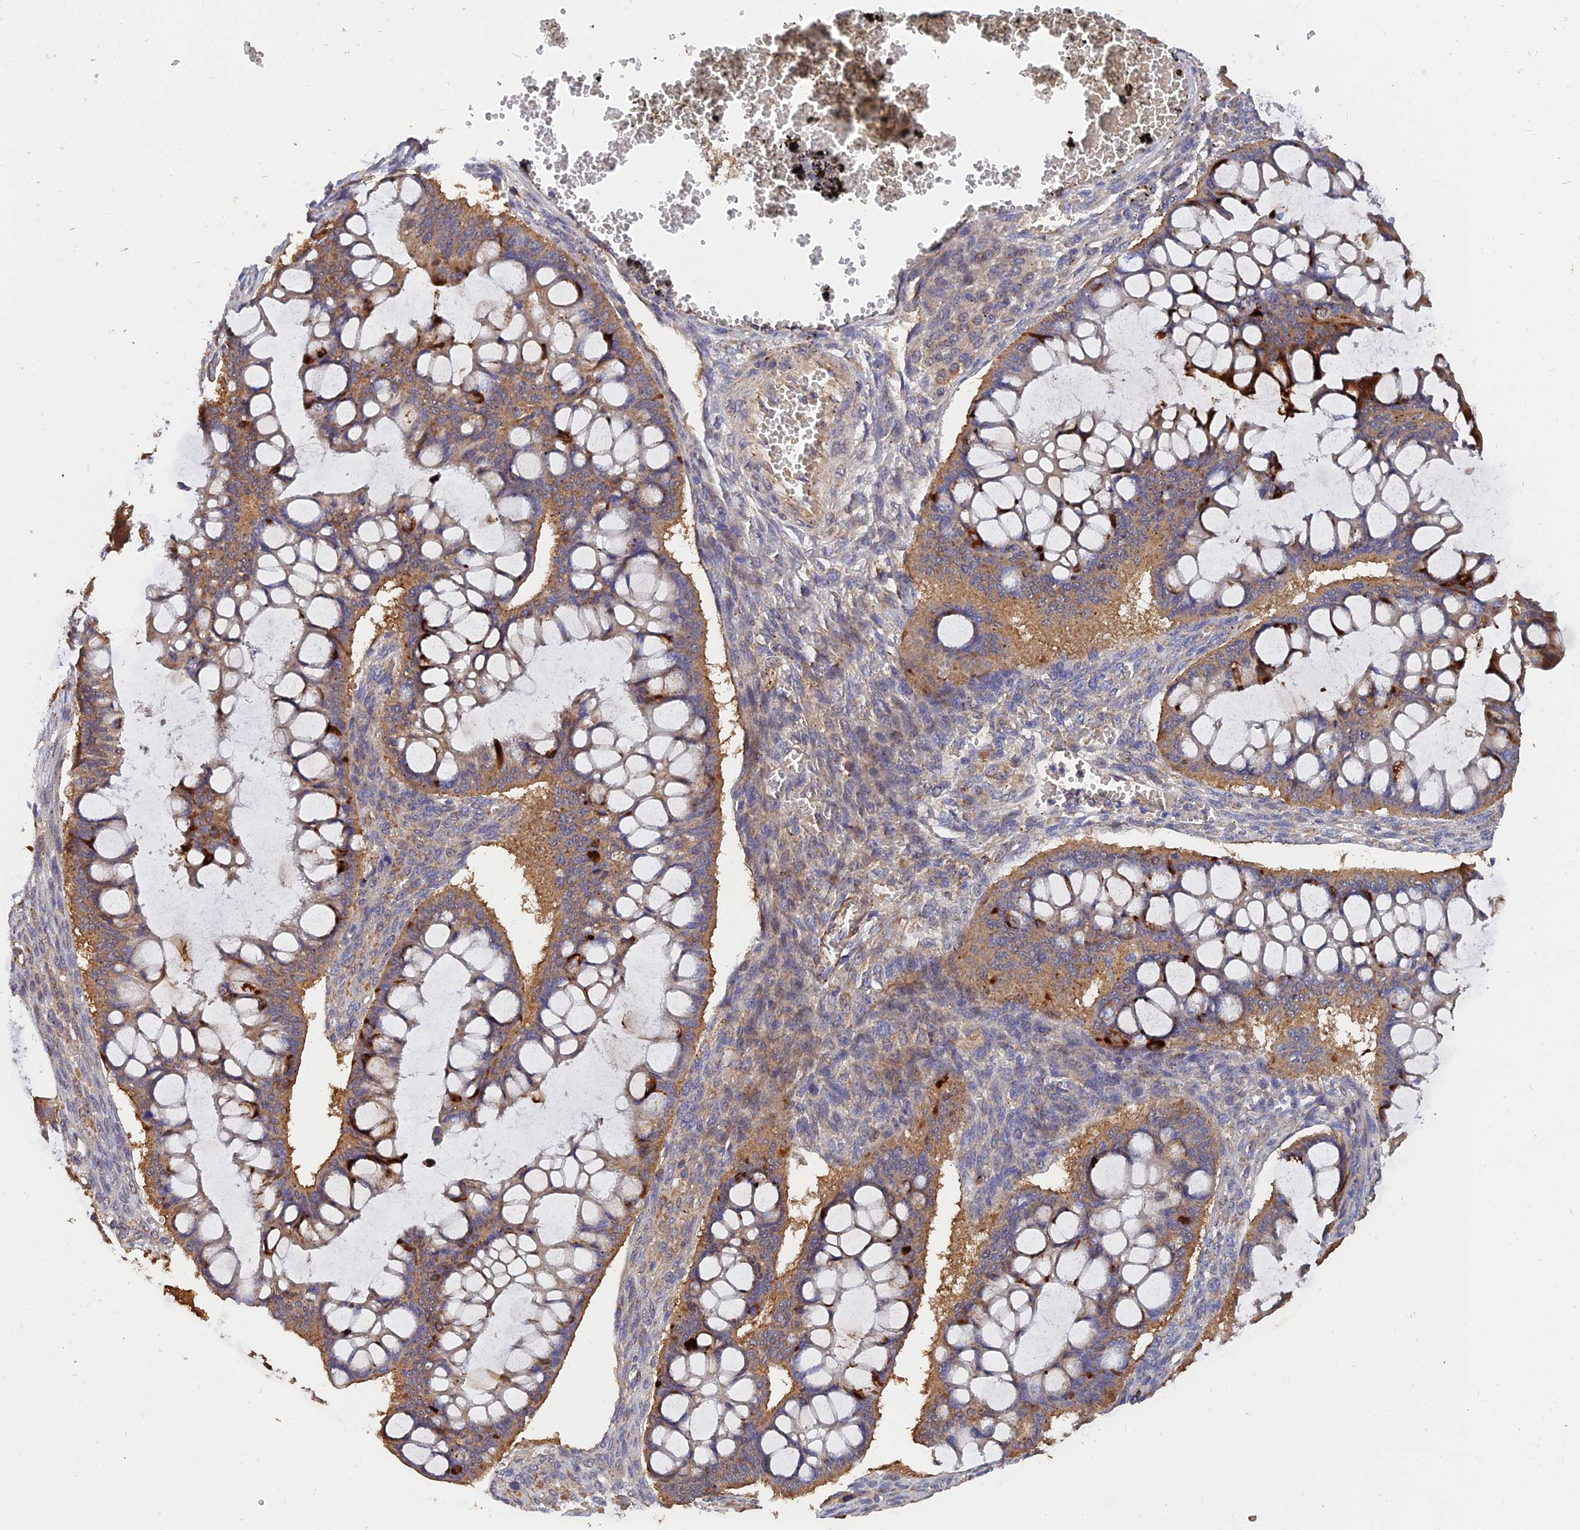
{"staining": {"intensity": "moderate", "quantity": ">75%", "location": "cytoplasmic/membranous"}, "tissue": "ovarian cancer", "cell_type": "Tumor cells", "image_type": "cancer", "snomed": [{"axis": "morphology", "description": "Cystadenocarcinoma, mucinous, NOS"}, {"axis": "topography", "description": "Ovary"}], "caption": "About >75% of tumor cells in mucinous cystadenocarcinoma (ovarian) reveal moderate cytoplasmic/membranous protein staining as visualized by brown immunohistochemical staining.", "gene": "SLC38A11", "patient": {"sex": "female", "age": 73}}